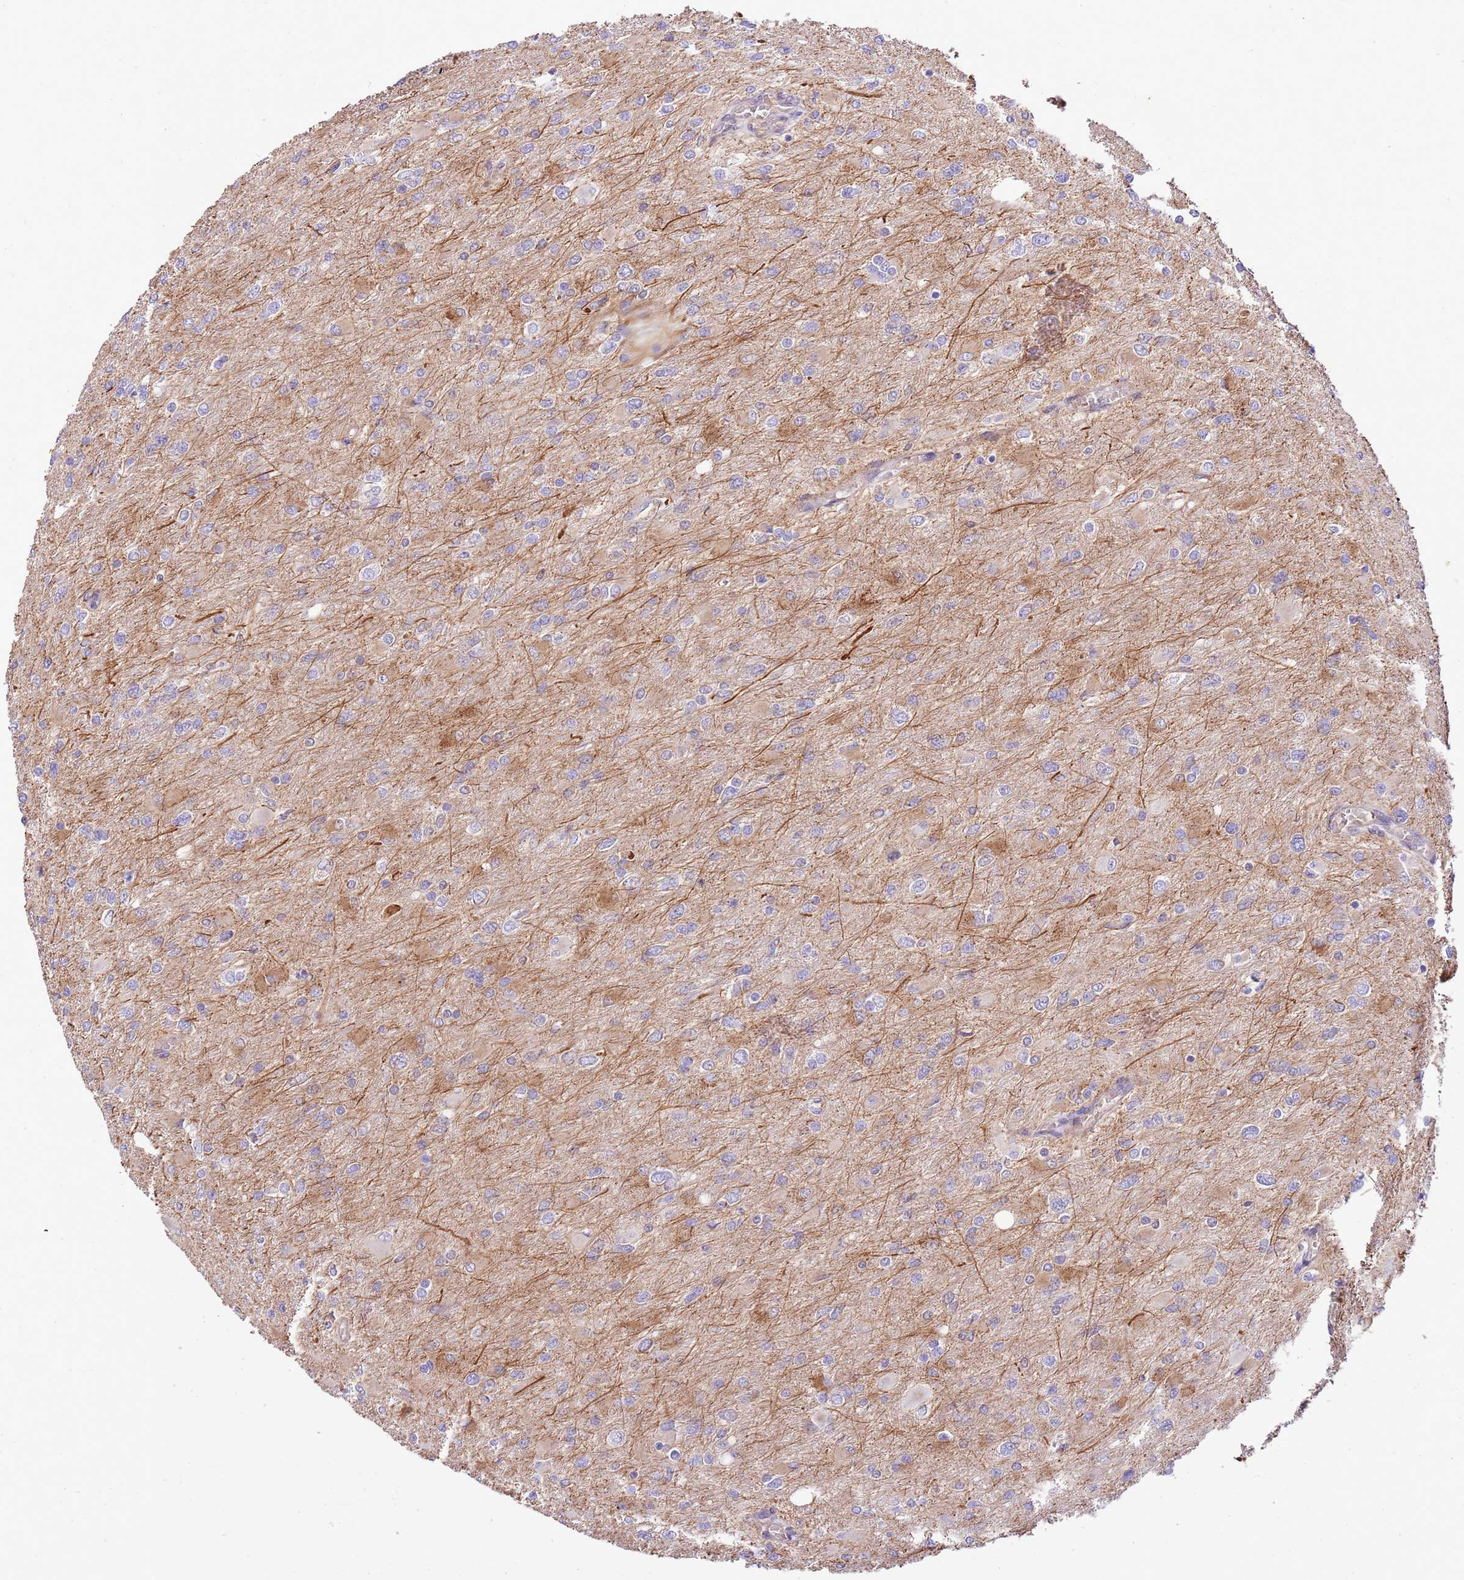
{"staining": {"intensity": "negative", "quantity": "none", "location": "none"}, "tissue": "glioma", "cell_type": "Tumor cells", "image_type": "cancer", "snomed": [{"axis": "morphology", "description": "Glioma, malignant, High grade"}, {"axis": "topography", "description": "Cerebral cortex"}], "caption": "An image of glioma stained for a protein displays no brown staining in tumor cells.", "gene": "DOCK6", "patient": {"sex": "female", "age": 36}}